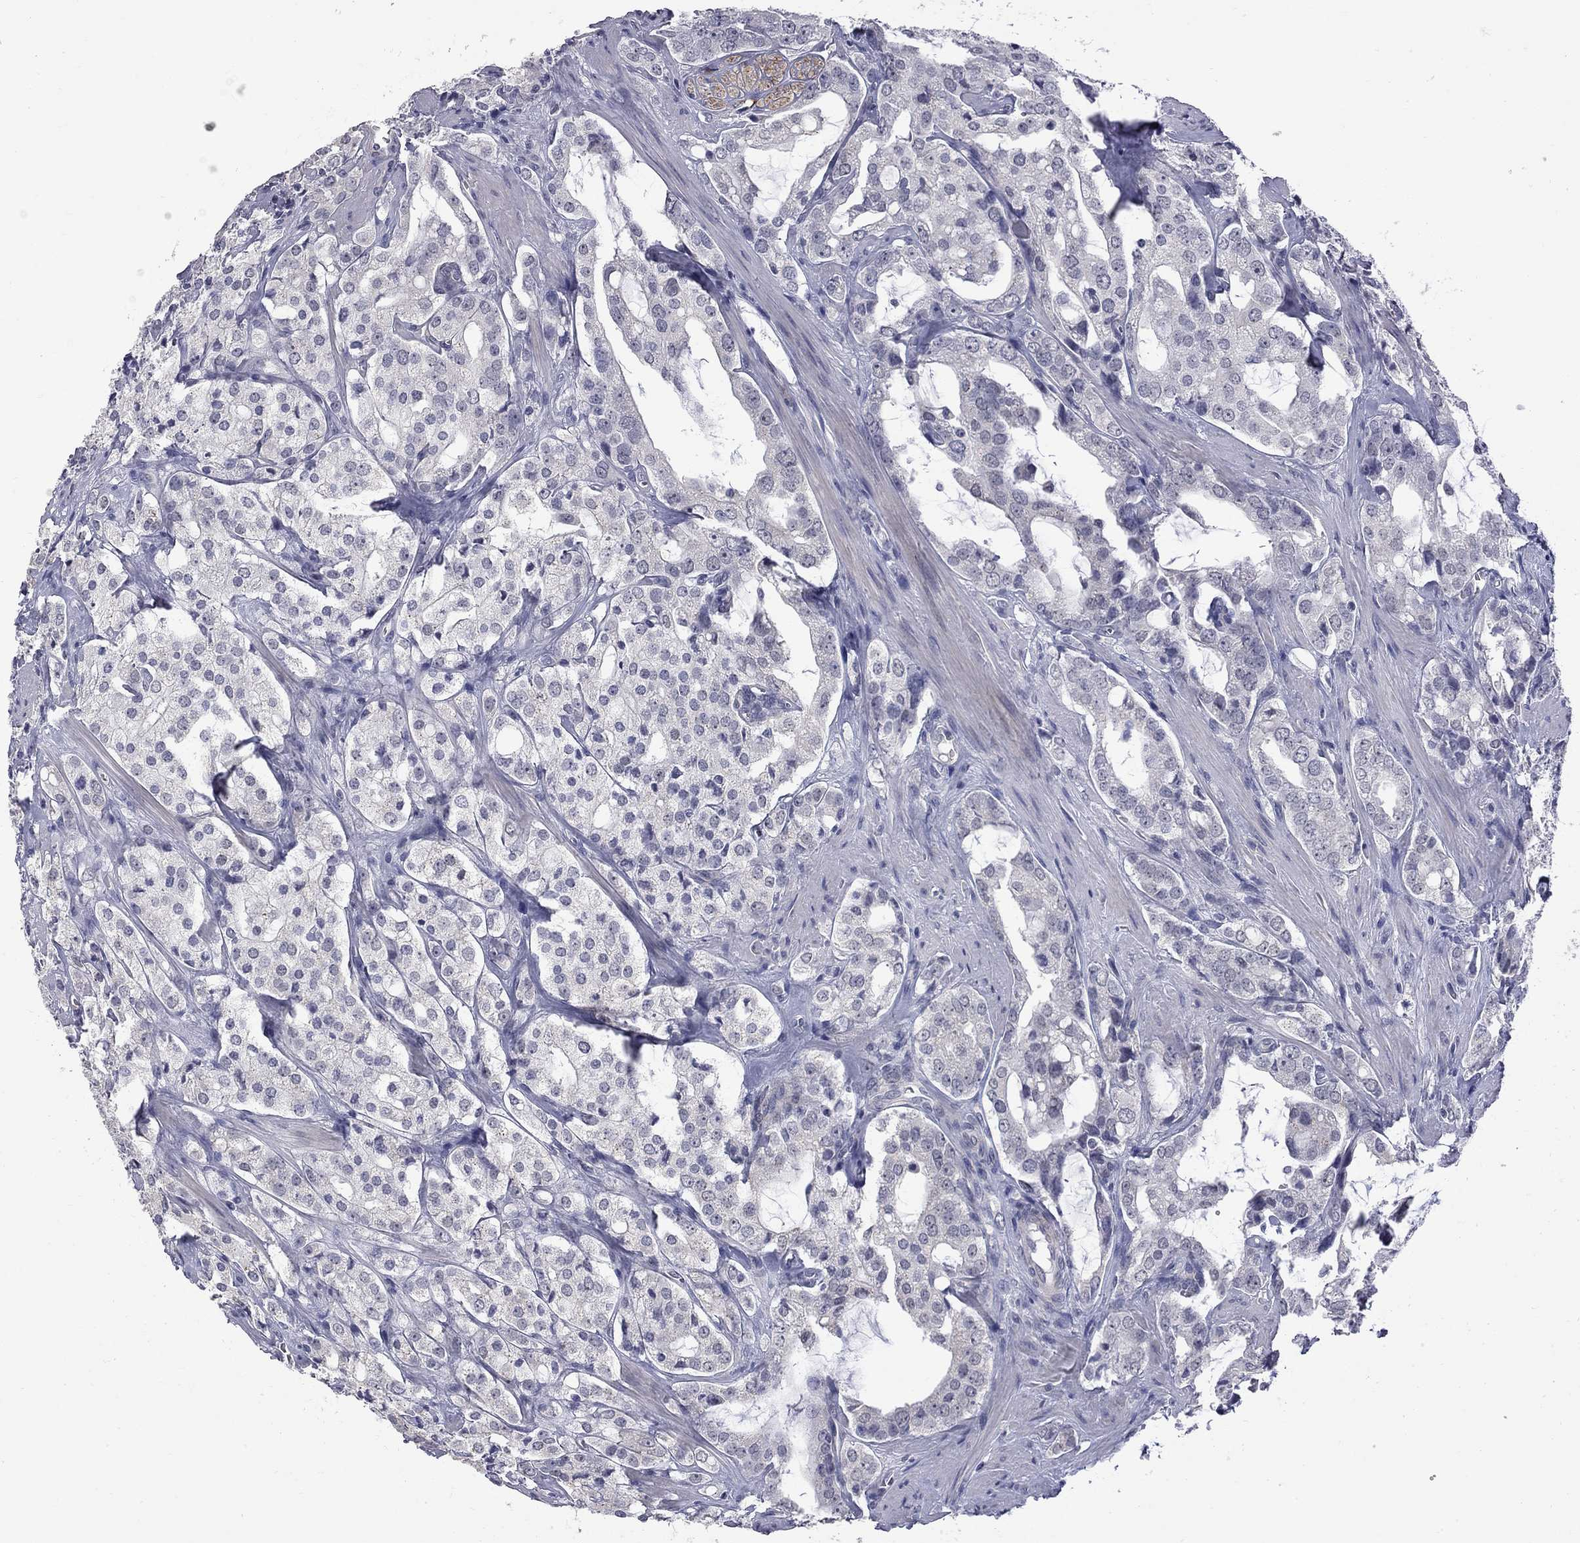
{"staining": {"intensity": "negative", "quantity": "none", "location": "none"}, "tissue": "prostate cancer", "cell_type": "Tumor cells", "image_type": "cancer", "snomed": [{"axis": "morphology", "description": "Adenocarcinoma, NOS"}, {"axis": "topography", "description": "Prostate"}], "caption": "A micrograph of human prostate adenocarcinoma is negative for staining in tumor cells.", "gene": "GSG1L", "patient": {"sex": "male", "age": 66}}